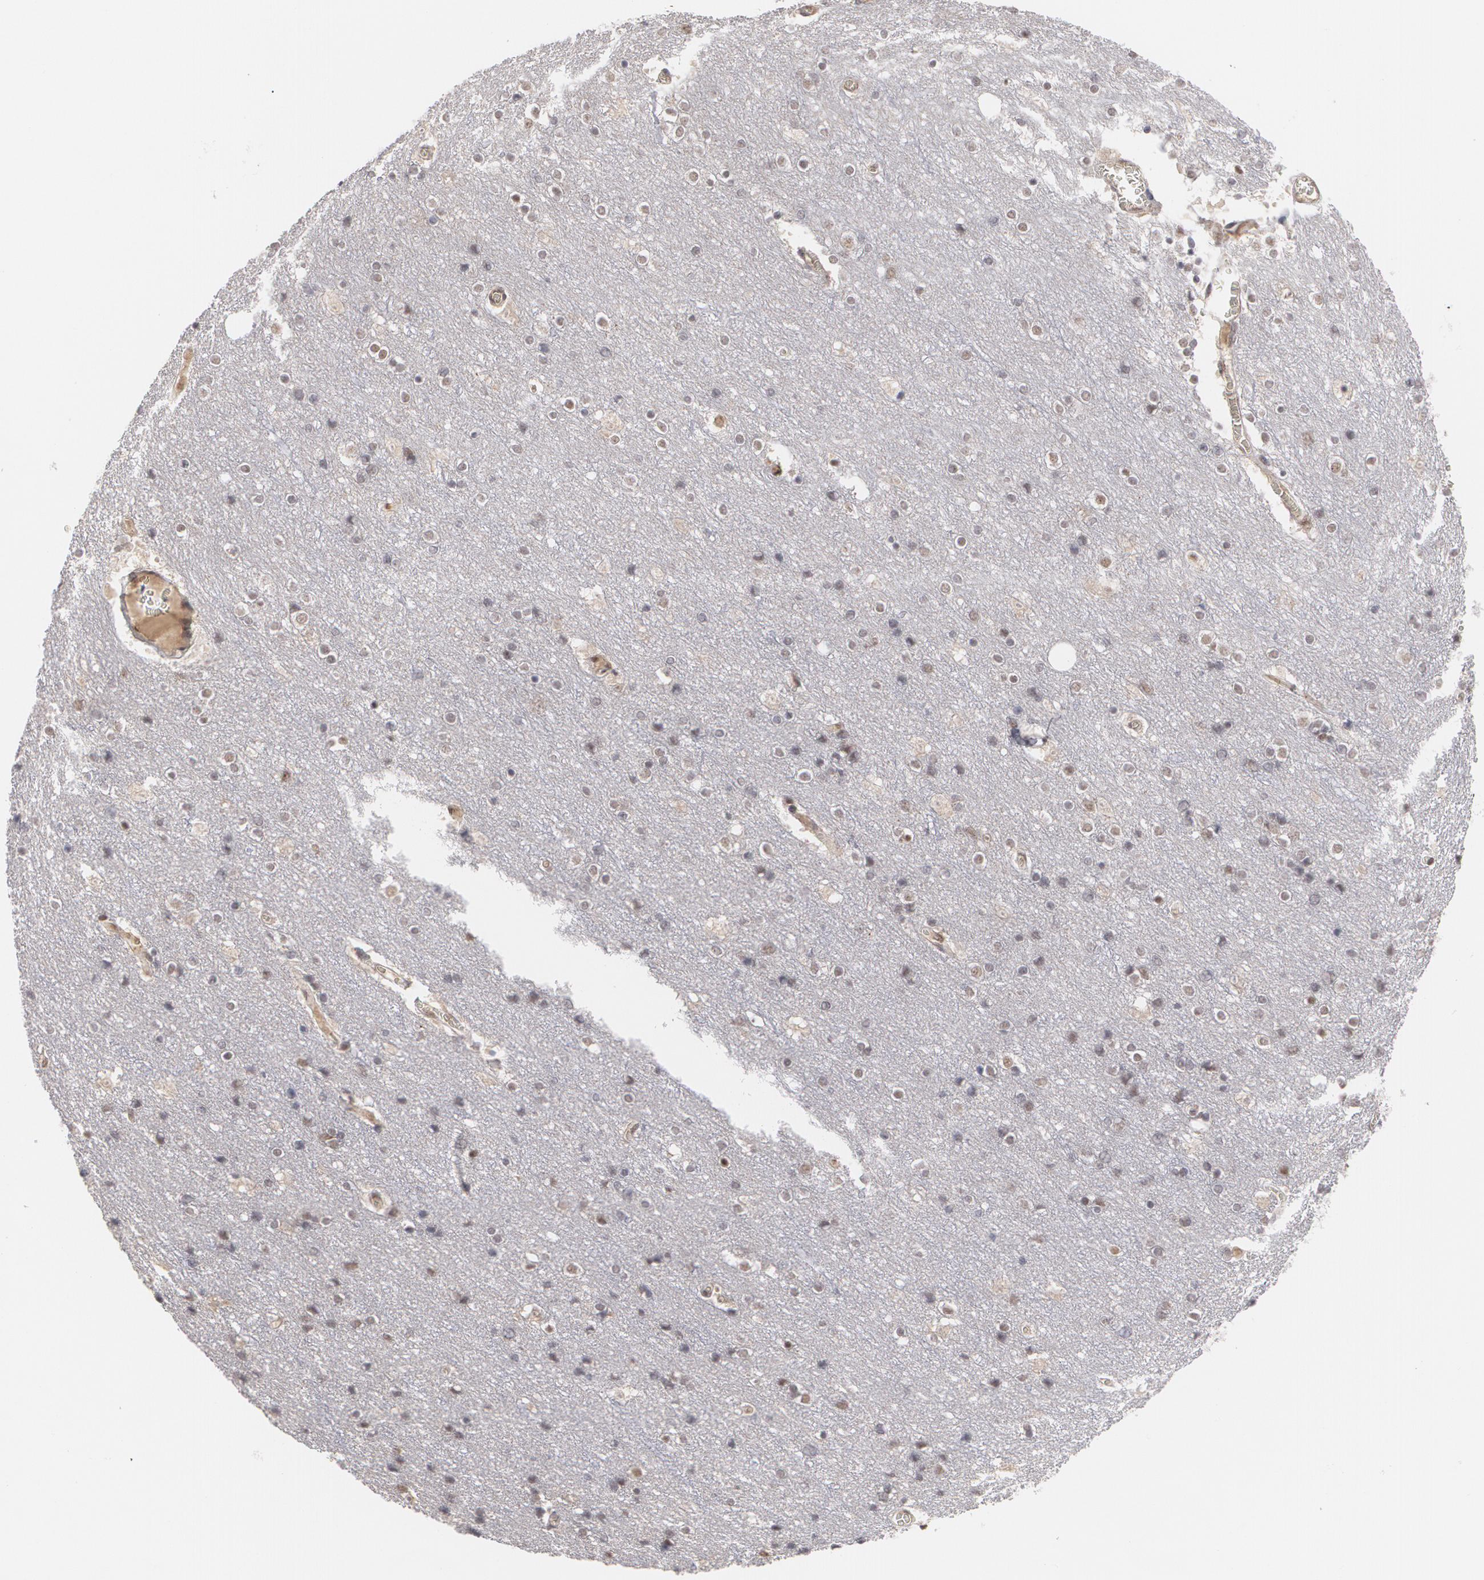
{"staining": {"intensity": "weak", "quantity": ">75%", "location": "cytoplasmic/membranous"}, "tissue": "cerebral cortex", "cell_type": "Endothelial cells", "image_type": "normal", "snomed": [{"axis": "morphology", "description": "Normal tissue, NOS"}, {"axis": "topography", "description": "Cerebral cortex"}], "caption": "Endothelial cells show low levels of weak cytoplasmic/membranous staining in about >75% of cells in benign cerebral cortex.", "gene": "INTS6L", "patient": {"sex": "female", "age": 54}}